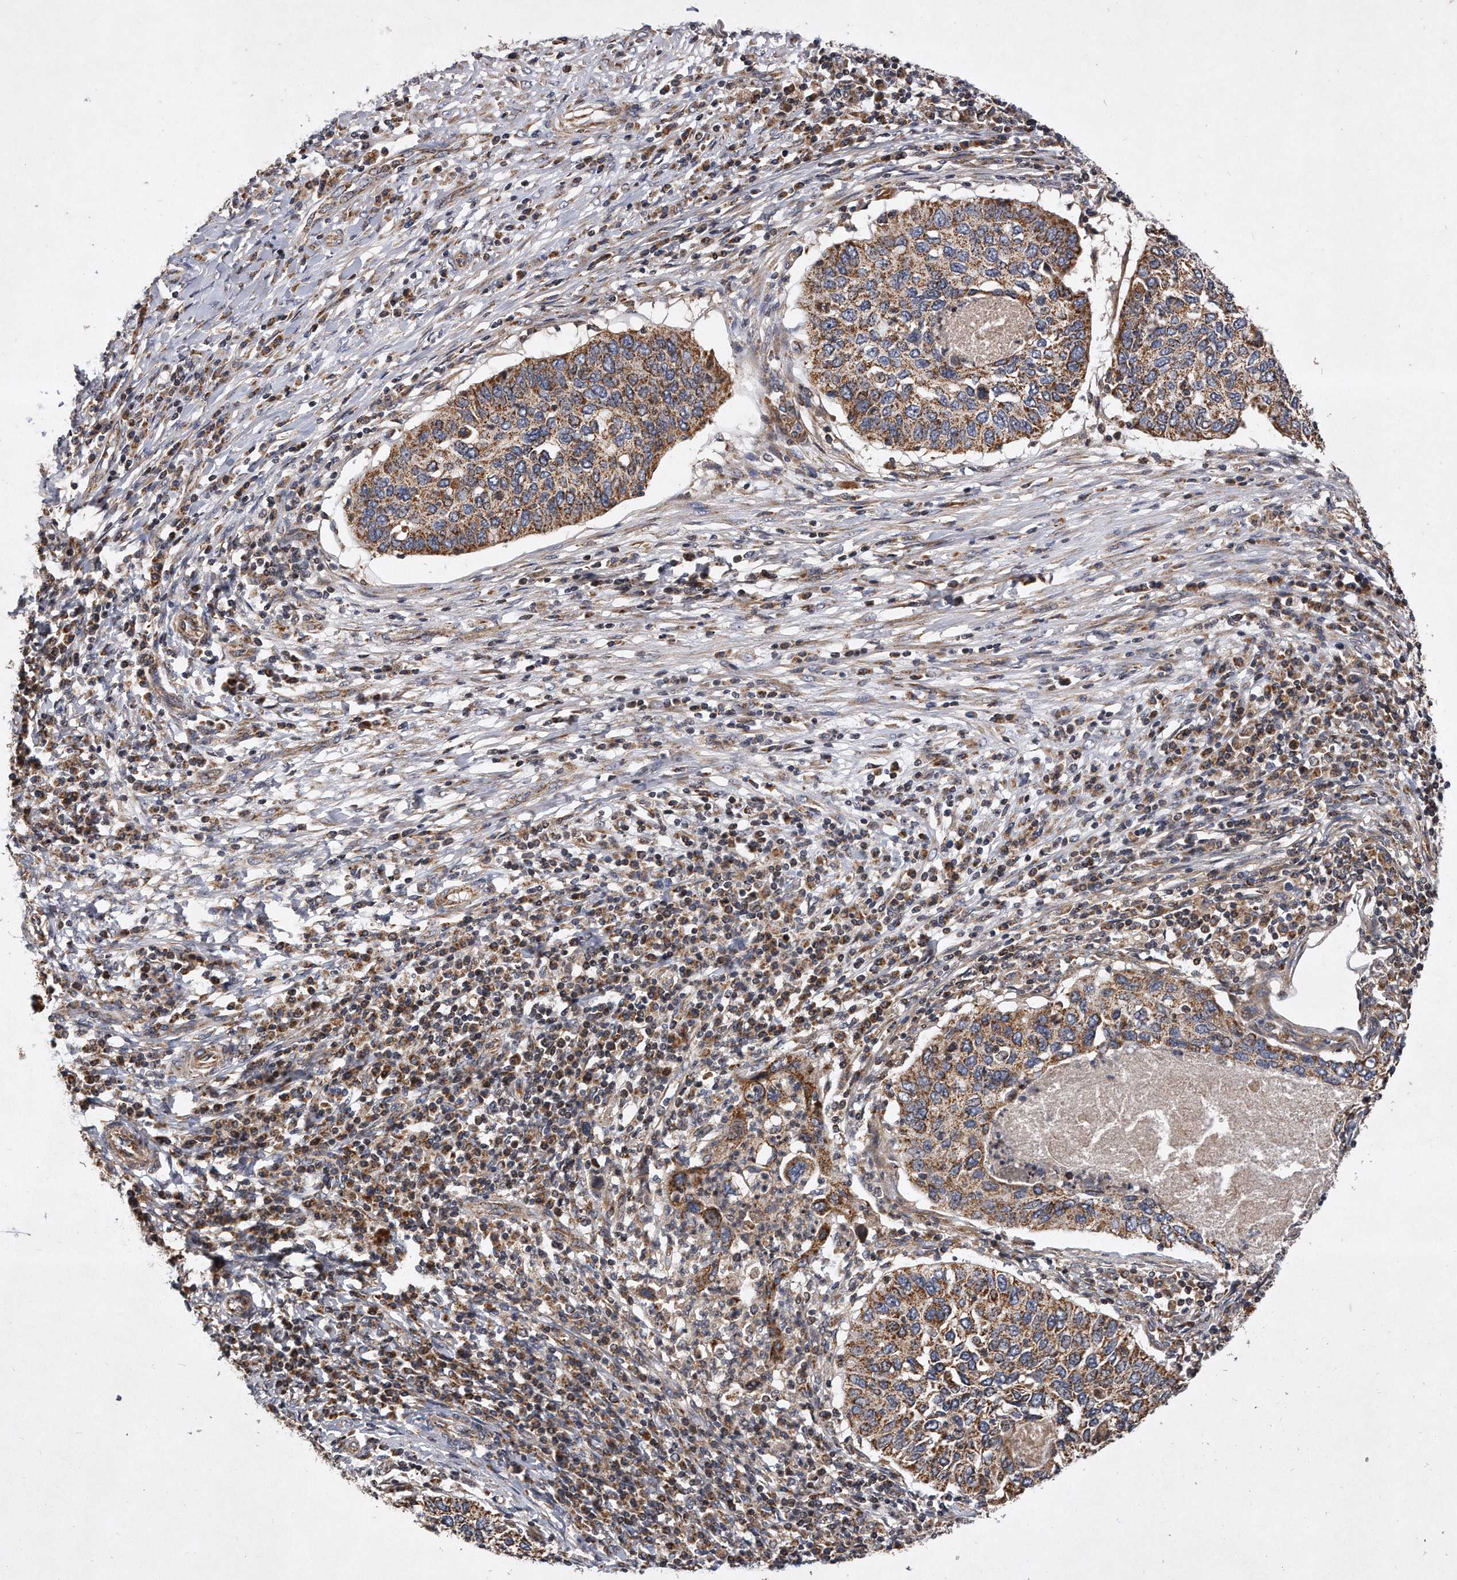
{"staining": {"intensity": "moderate", "quantity": ">75%", "location": "cytoplasmic/membranous"}, "tissue": "cervical cancer", "cell_type": "Tumor cells", "image_type": "cancer", "snomed": [{"axis": "morphology", "description": "Squamous cell carcinoma, NOS"}, {"axis": "topography", "description": "Cervix"}], "caption": "Protein staining by immunohistochemistry (IHC) reveals moderate cytoplasmic/membranous positivity in about >75% of tumor cells in cervical cancer (squamous cell carcinoma).", "gene": "PPP5C", "patient": {"sex": "female", "age": 38}}